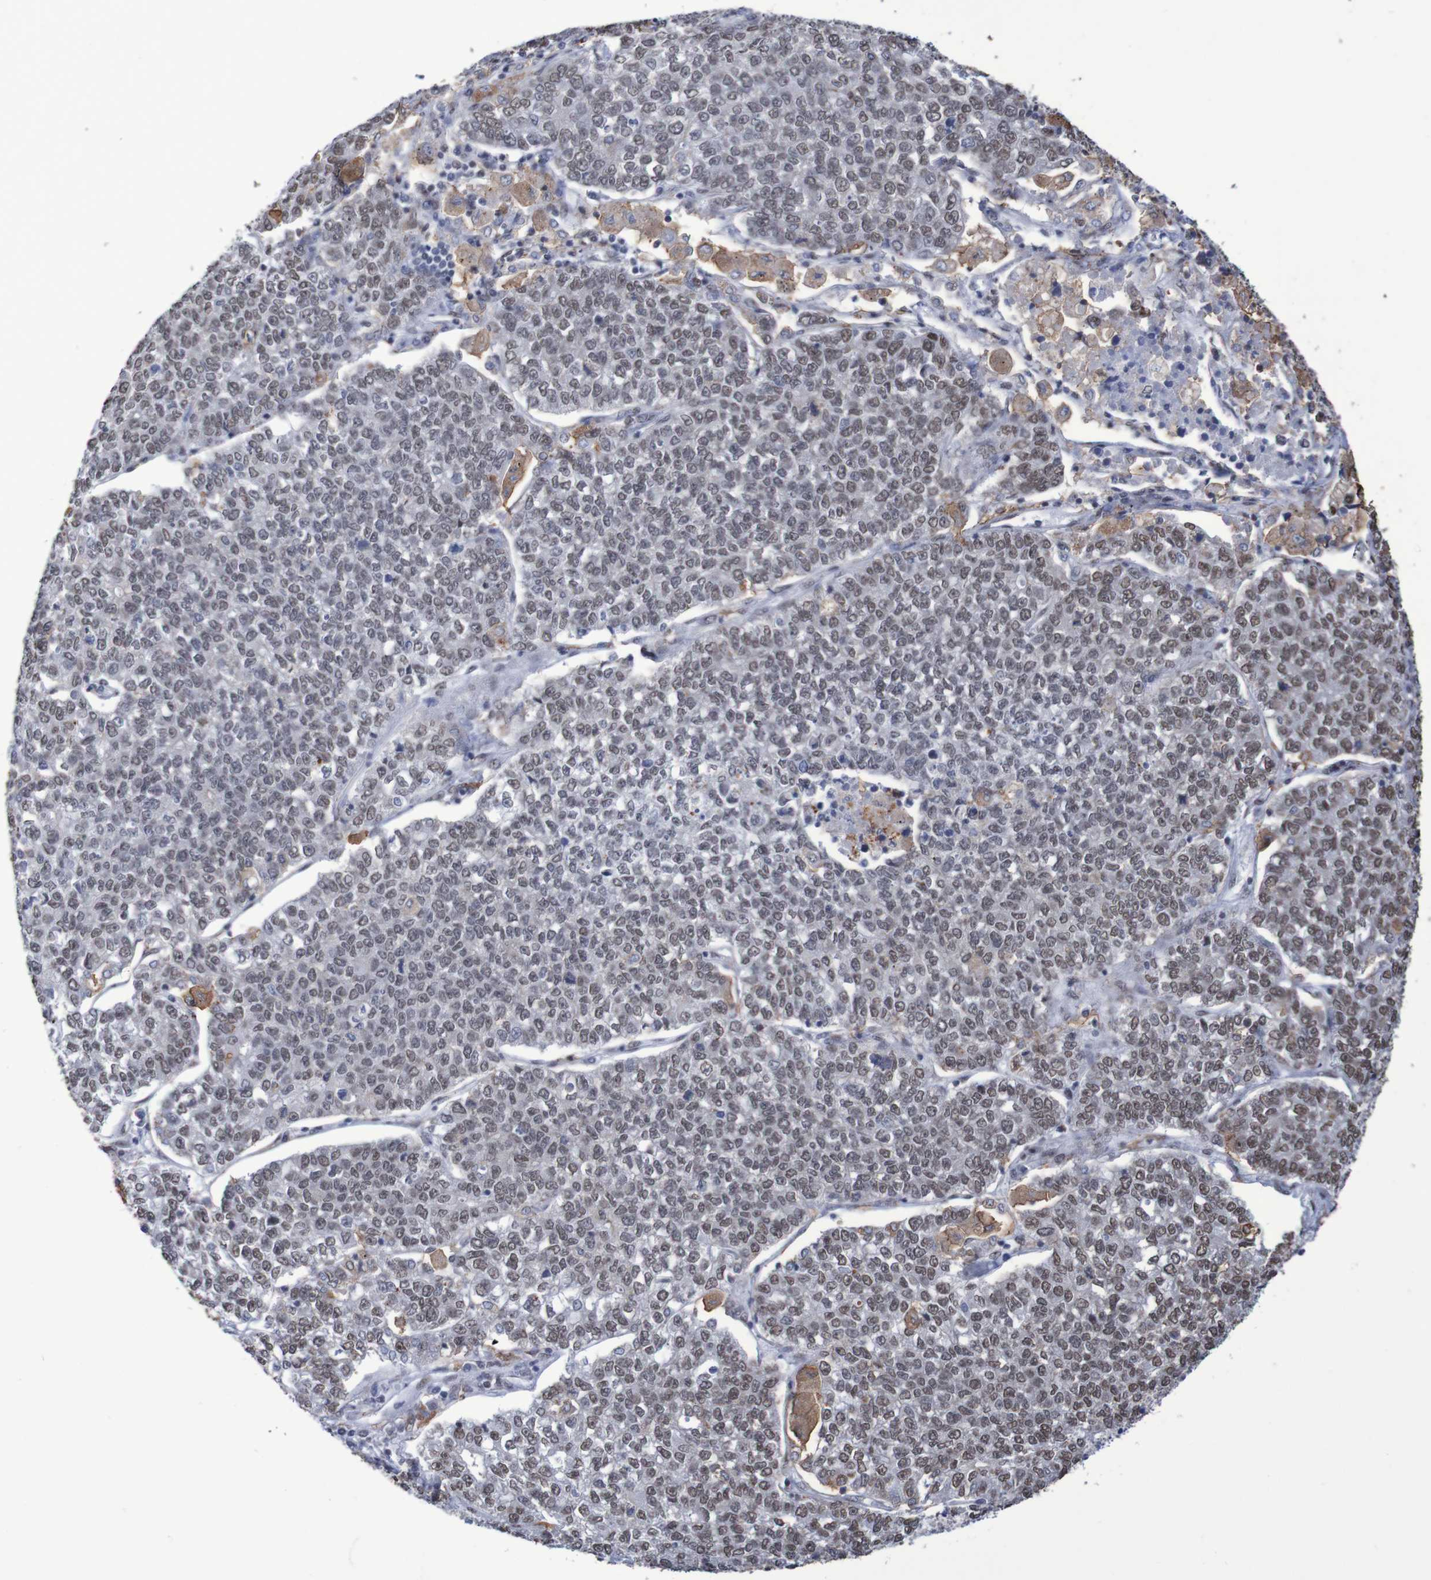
{"staining": {"intensity": "weak", "quantity": ">75%", "location": "nuclear"}, "tissue": "lung cancer", "cell_type": "Tumor cells", "image_type": "cancer", "snomed": [{"axis": "morphology", "description": "Adenocarcinoma, NOS"}, {"axis": "topography", "description": "Lung"}], "caption": "Weak nuclear positivity for a protein is seen in about >75% of tumor cells of lung cancer (adenocarcinoma) using immunohistochemistry.", "gene": "MRTFB", "patient": {"sex": "male", "age": 49}}